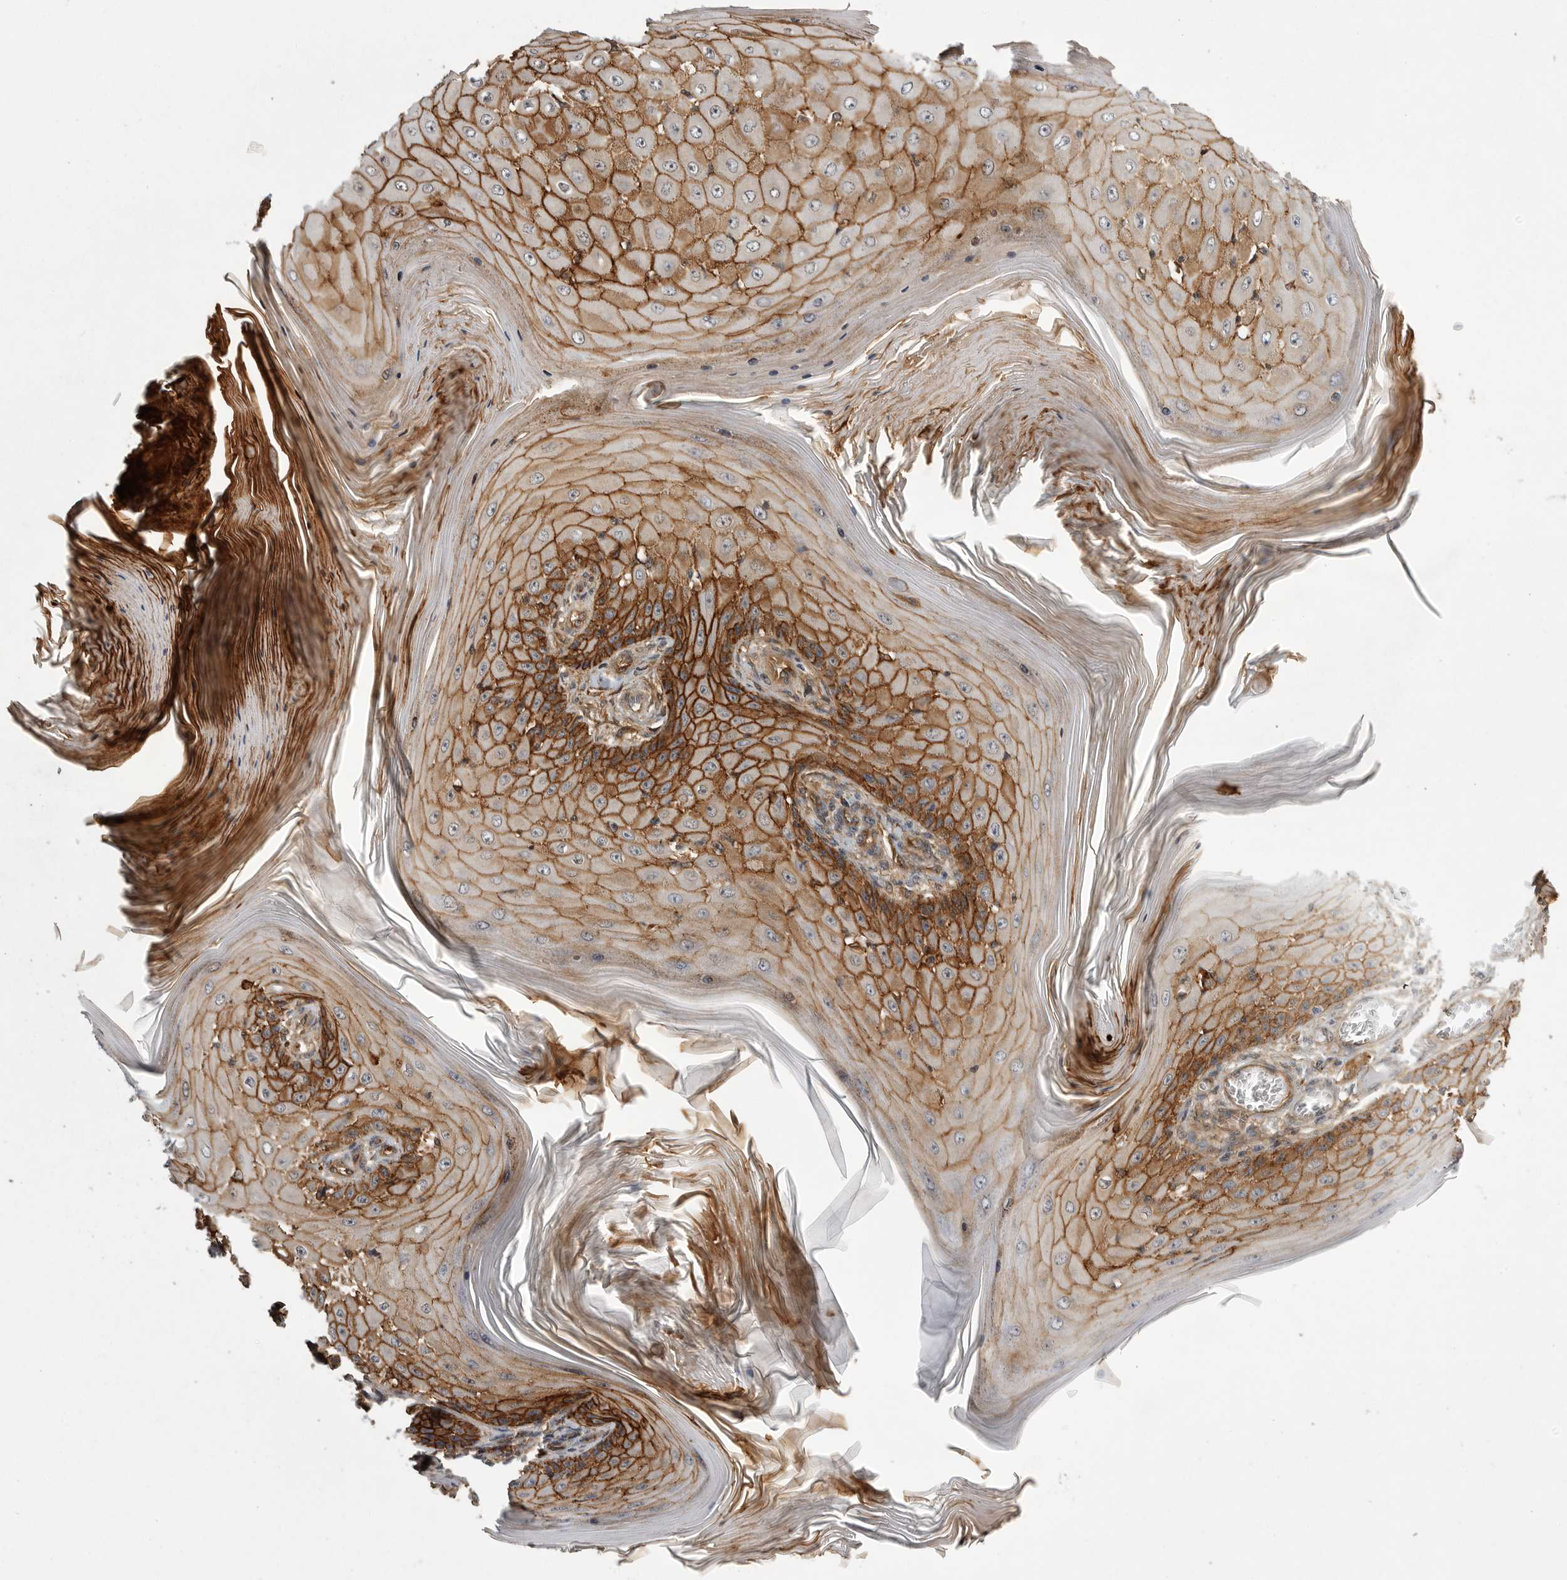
{"staining": {"intensity": "strong", "quantity": ">75%", "location": "cytoplasmic/membranous"}, "tissue": "skin cancer", "cell_type": "Tumor cells", "image_type": "cancer", "snomed": [{"axis": "morphology", "description": "Squamous cell carcinoma, NOS"}, {"axis": "topography", "description": "Skin"}], "caption": "Tumor cells reveal strong cytoplasmic/membranous expression in approximately >75% of cells in skin squamous cell carcinoma.", "gene": "NECTIN1", "patient": {"sex": "female", "age": 73}}